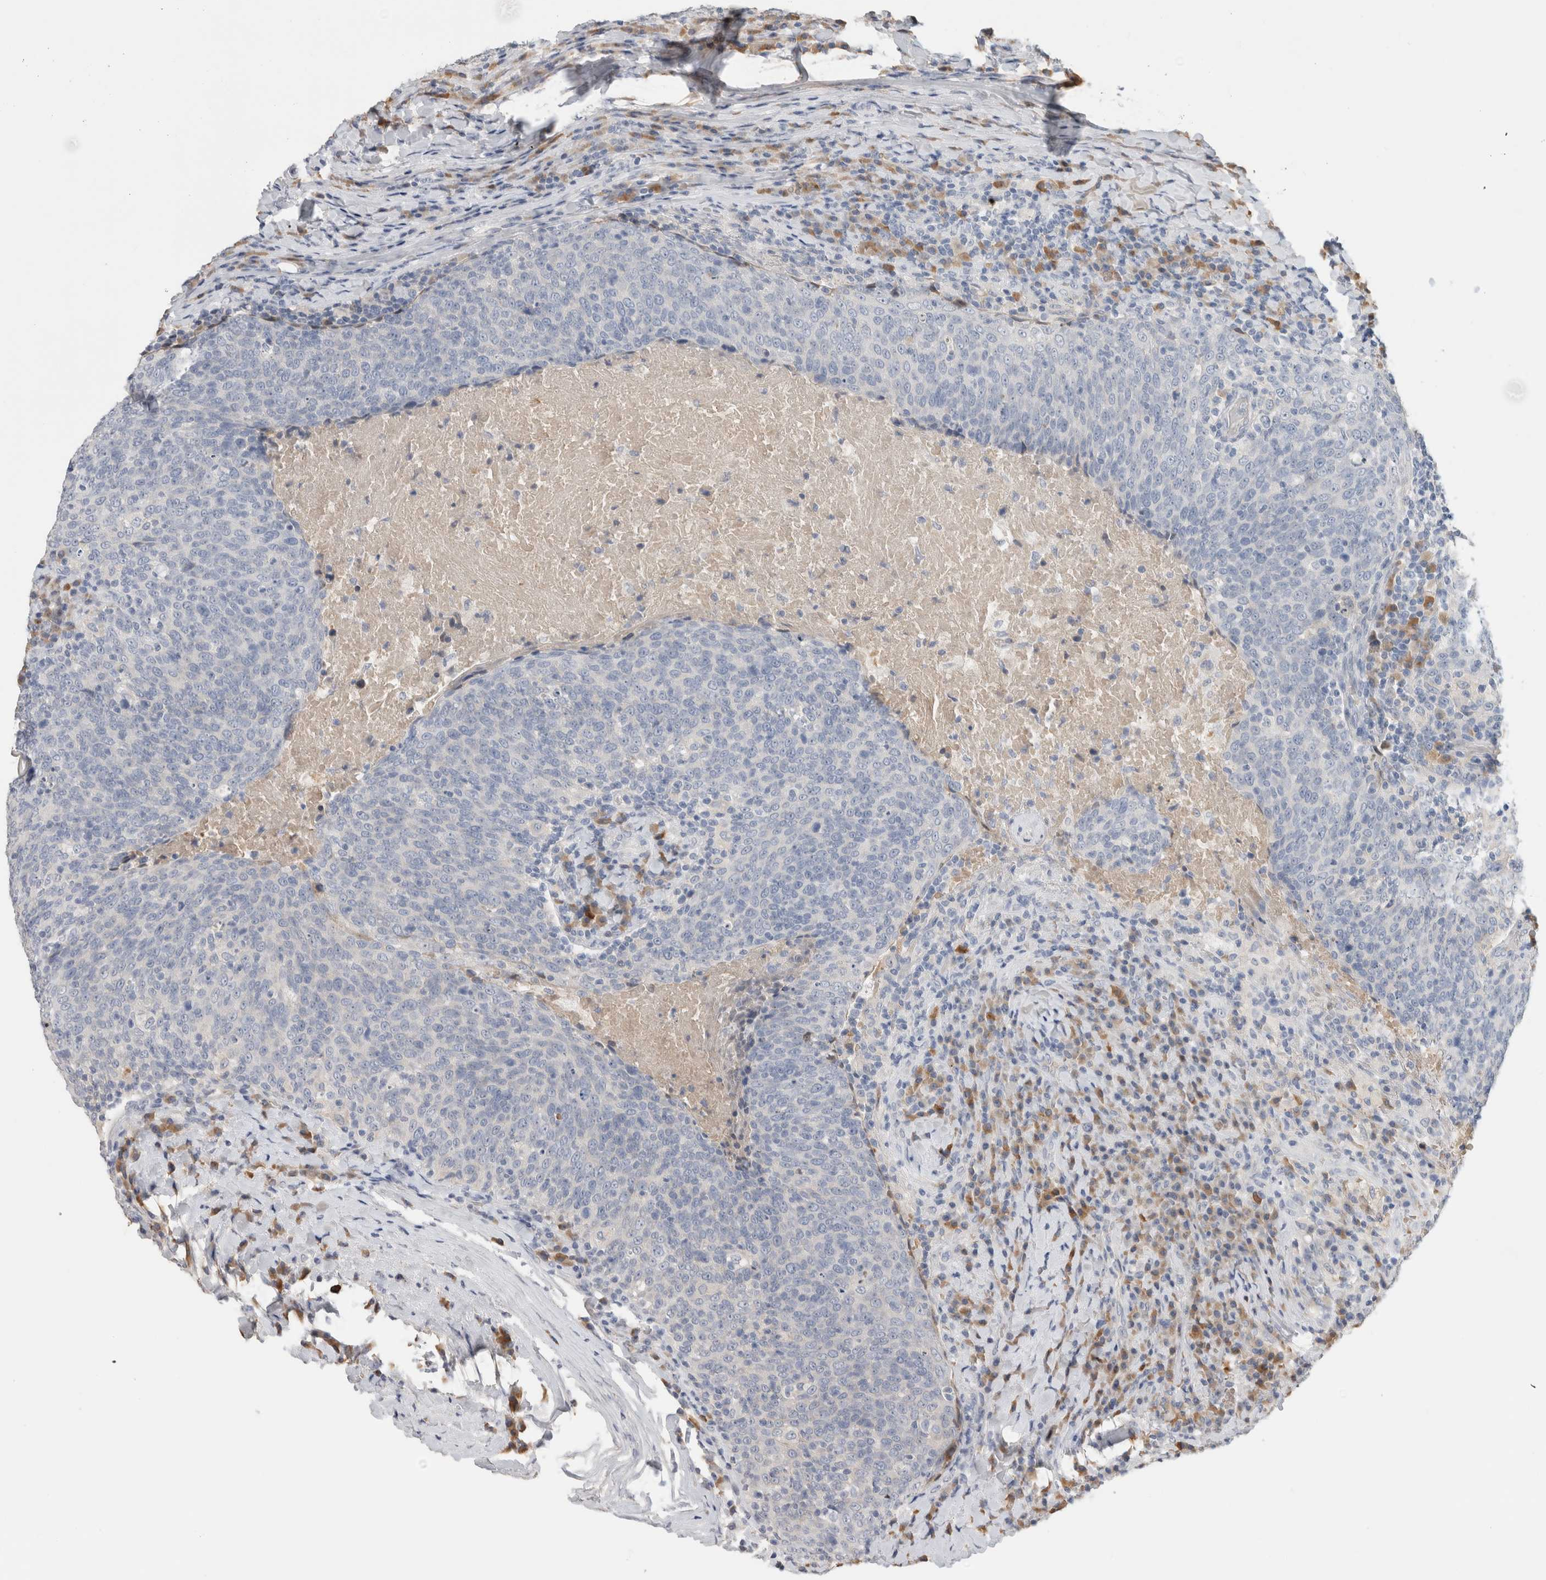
{"staining": {"intensity": "negative", "quantity": "none", "location": "none"}, "tissue": "head and neck cancer", "cell_type": "Tumor cells", "image_type": "cancer", "snomed": [{"axis": "morphology", "description": "Squamous cell carcinoma, NOS"}, {"axis": "morphology", "description": "Squamous cell carcinoma, metastatic, NOS"}, {"axis": "topography", "description": "Lymph node"}, {"axis": "topography", "description": "Head-Neck"}], "caption": "The immunohistochemistry (IHC) image has no significant positivity in tumor cells of squamous cell carcinoma (head and neck) tissue. (Brightfield microscopy of DAB immunohistochemistry at high magnification).", "gene": "SCGB1A1", "patient": {"sex": "male", "age": 62}}